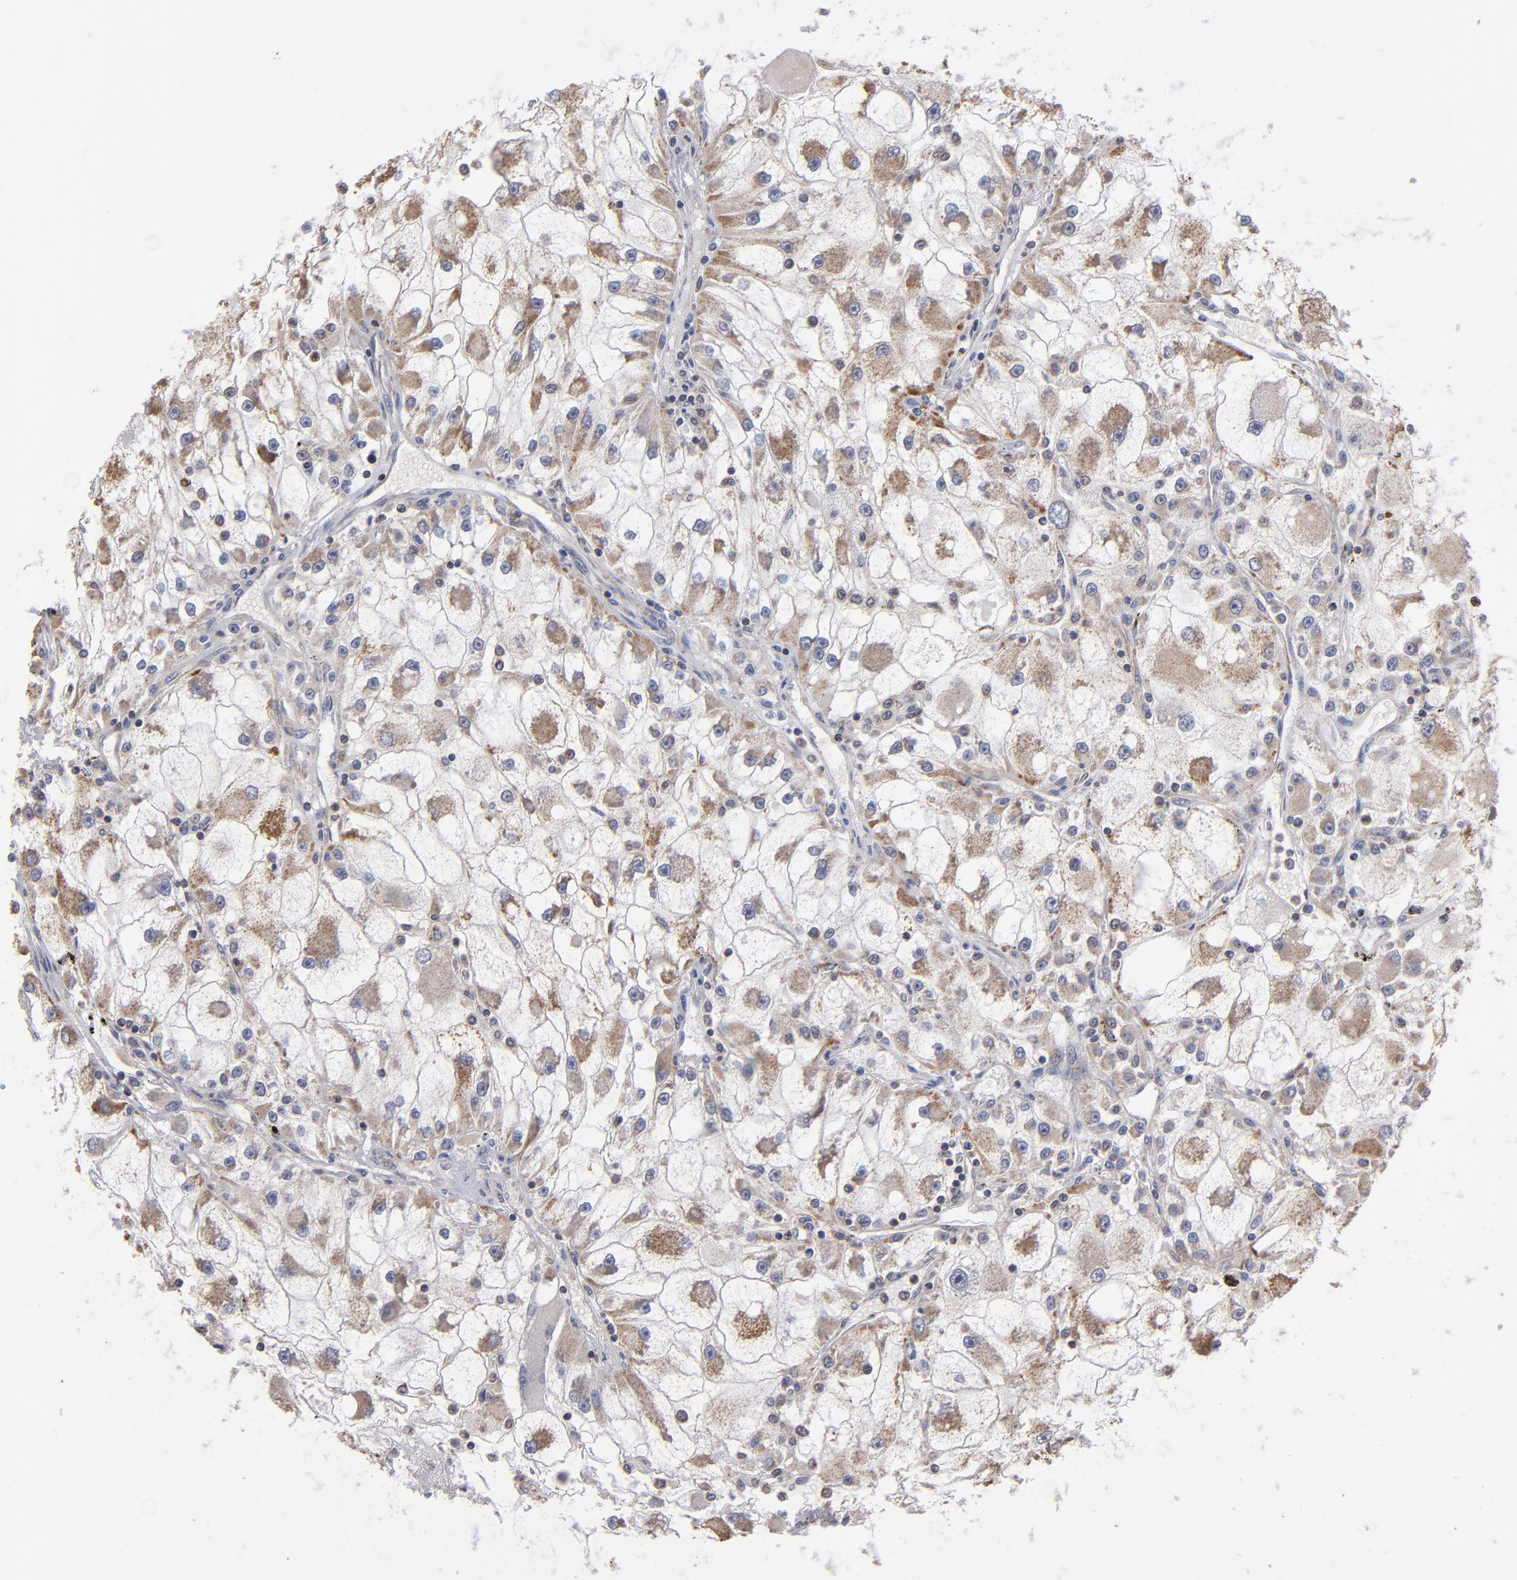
{"staining": {"intensity": "weak", "quantity": ">75%", "location": "cytoplasmic/membranous"}, "tissue": "renal cancer", "cell_type": "Tumor cells", "image_type": "cancer", "snomed": [{"axis": "morphology", "description": "Adenocarcinoma, NOS"}, {"axis": "topography", "description": "Kidney"}], "caption": "Protein staining by immunohistochemistry shows weak cytoplasmic/membranous expression in about >75% of tumor cells in renal cancer (adenocarcinoma).", "gene": "MIPOL1", "patient": {"sex": "female", "age": 73}}